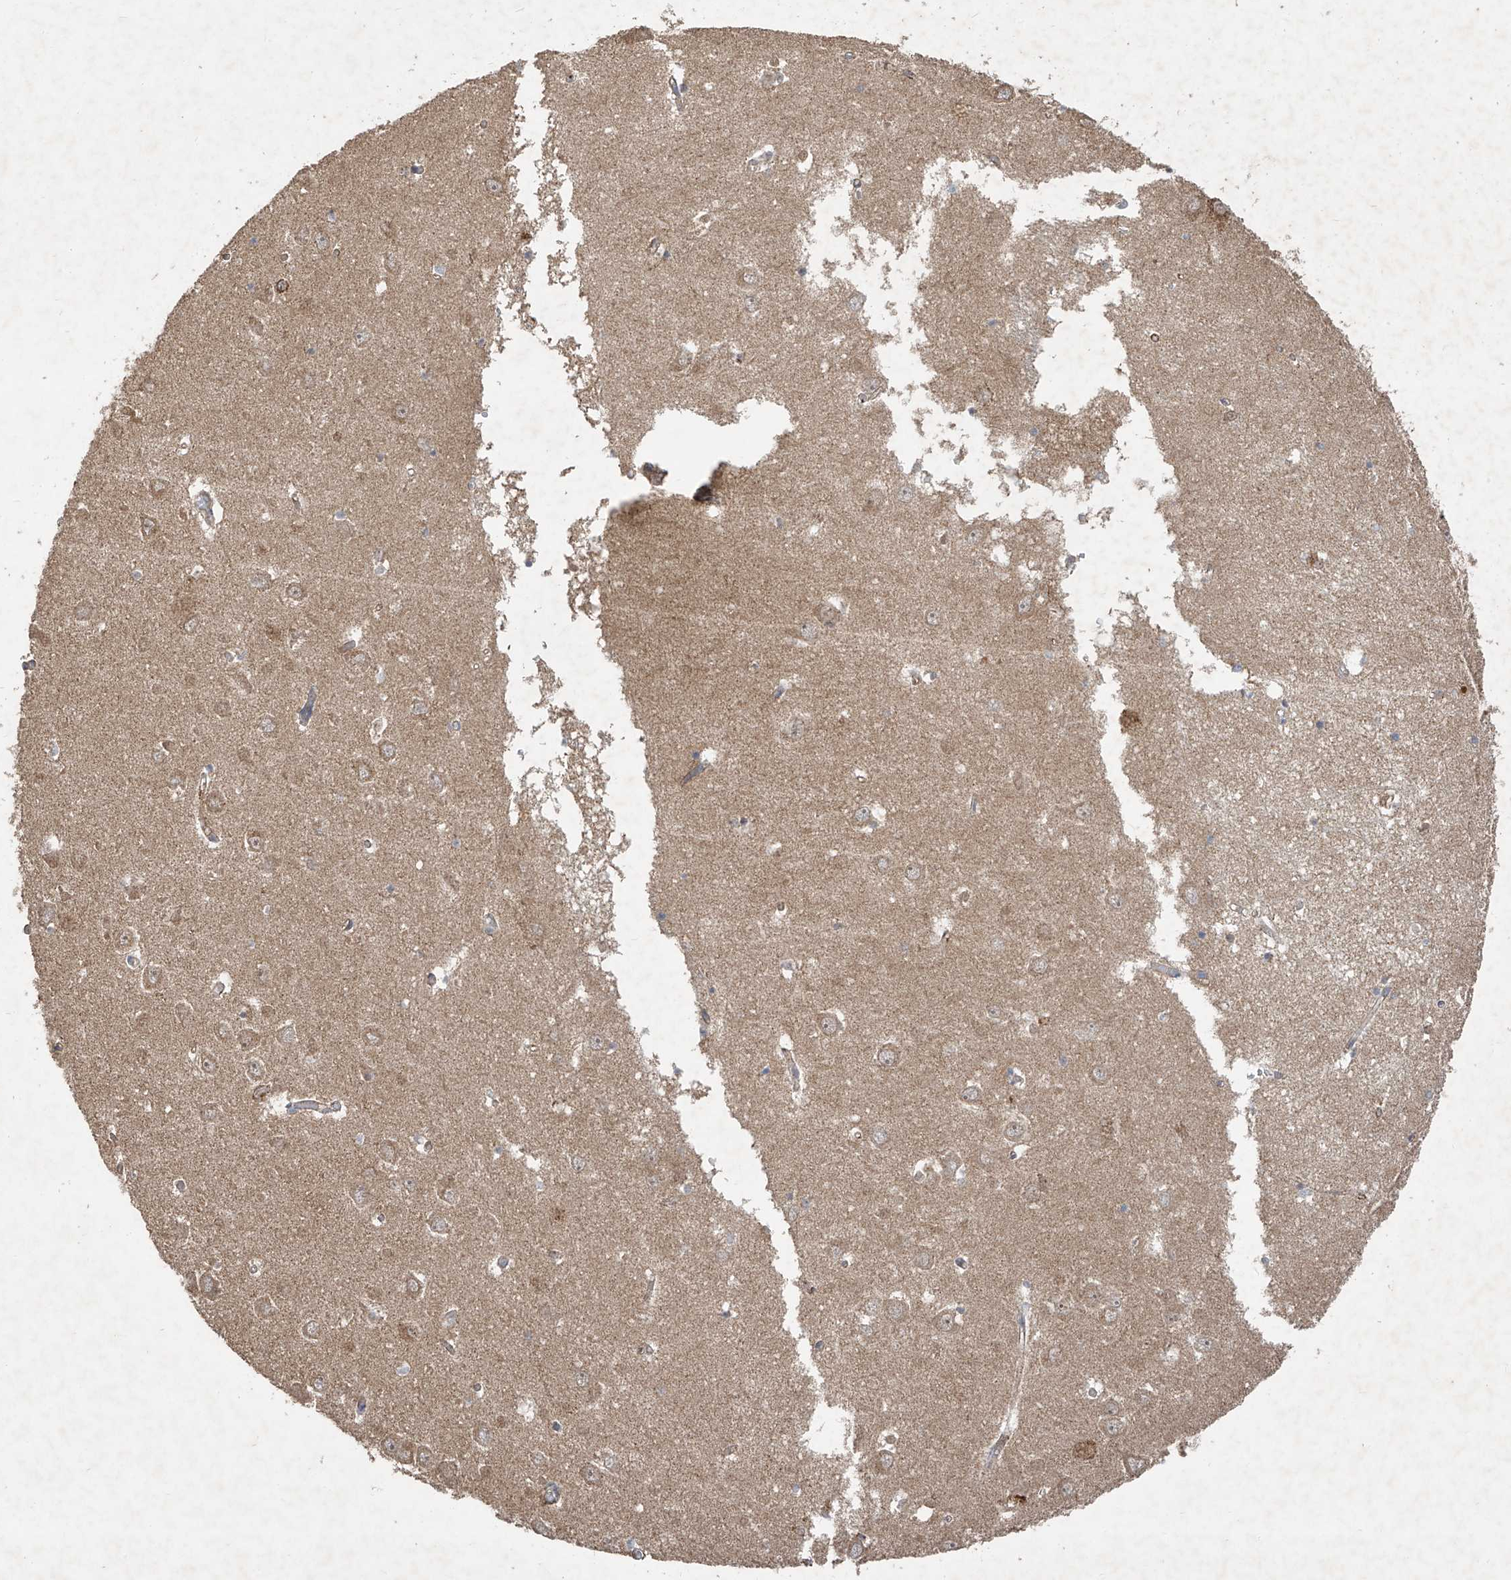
{"staining": {"intensity": "moderate", "quantity": "<25%", "location": "cytoplasmic/membranous"}, "tissue": "hippocampus", "cell_type": "Glial cells", "image_type": "normal", "snomed": [{"axis": "morphology", "description": "Normal tissue, NOS"}, {"axis": "topography", "description": "Hippocampus"}], "caption": "Immunohistochemical staining of normal human hippocampus reveals low levels of moderate cytoplasmic/membranous positivity in about <25% of glial cells. The staining is performed using DAB (3,3'-diaminobenzidine) brown chromogen to label protein expression. The nuclei are counter-stained blue using hematoxylin.", "gene": "UQCC1", "patient": {"sex": "male", "age": 70}}